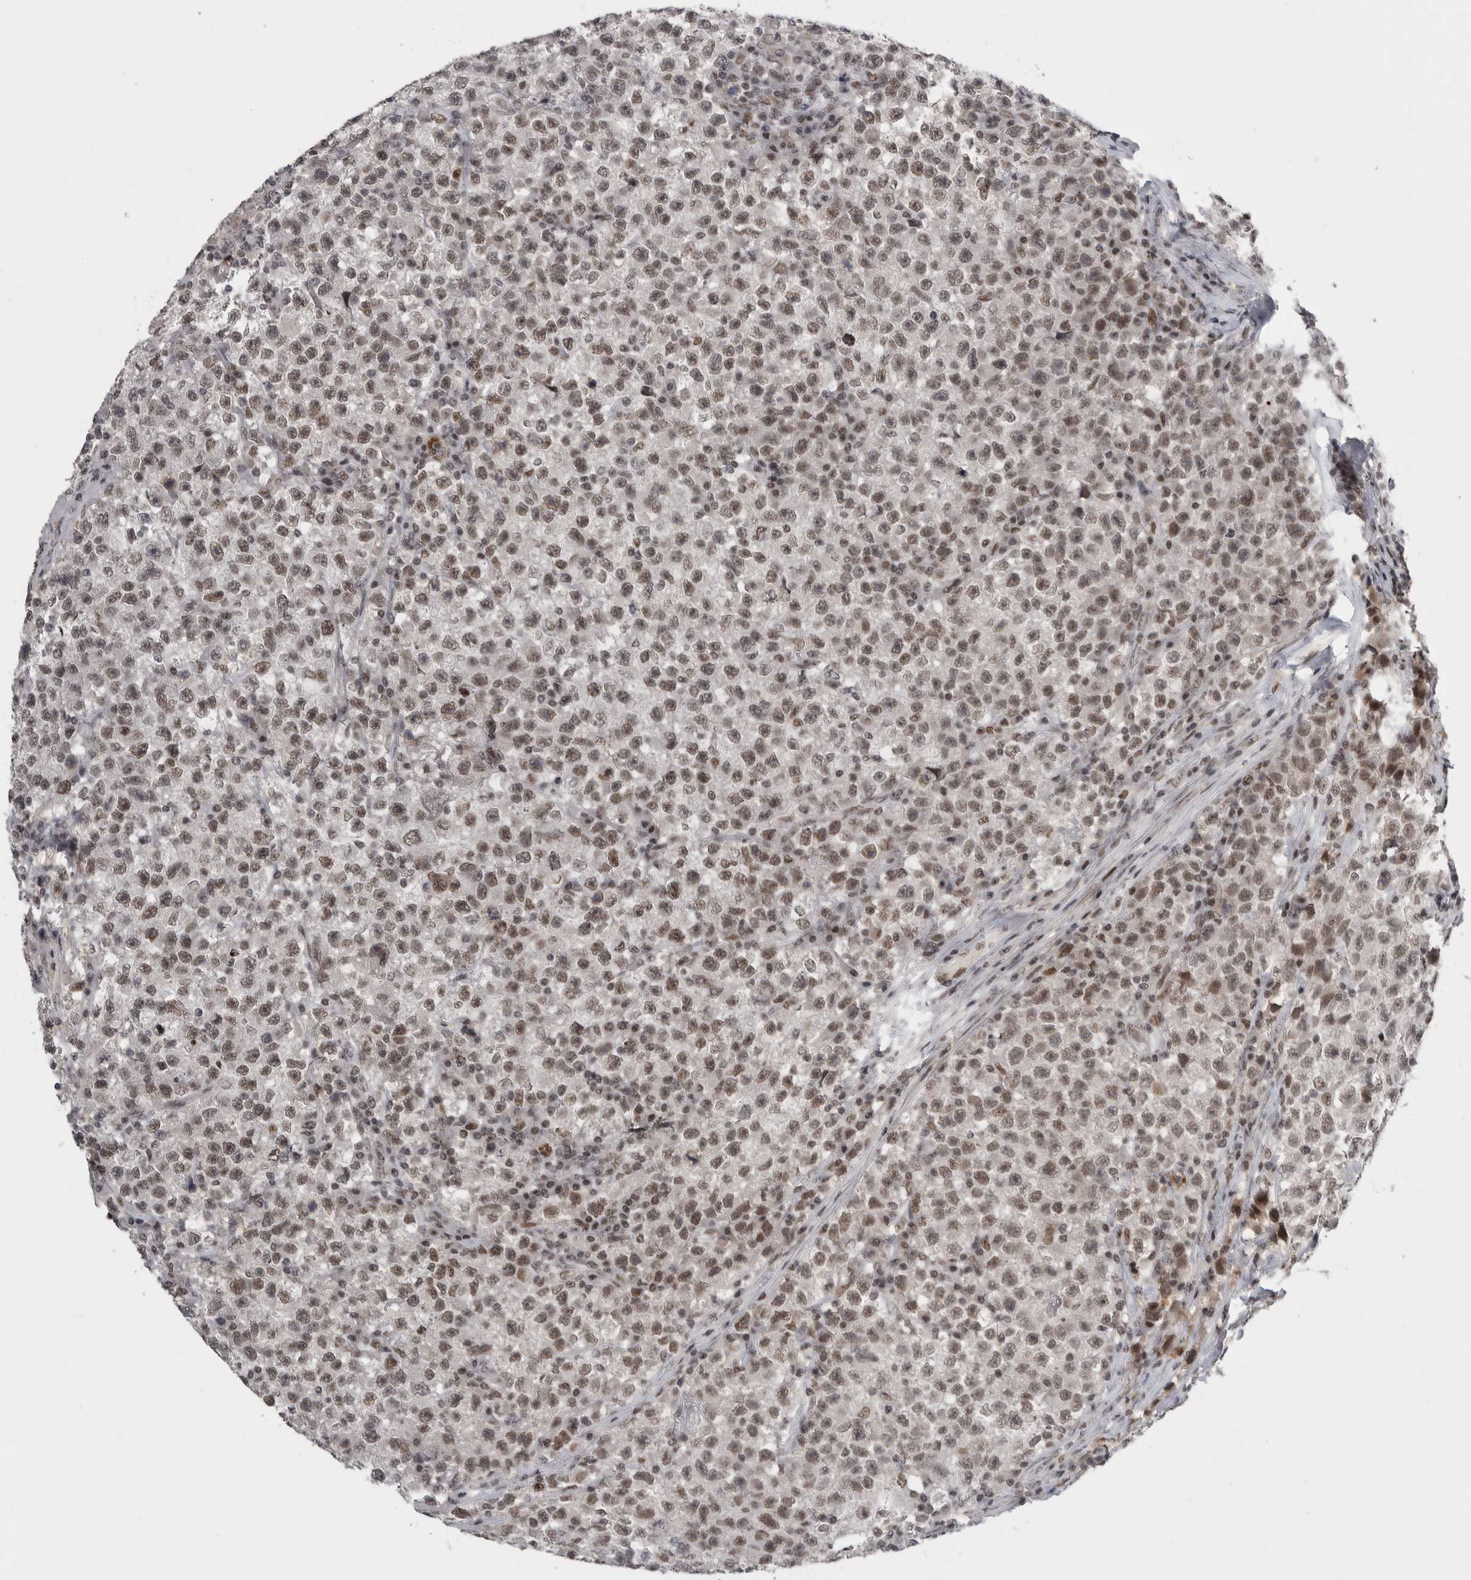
{"staining": {"intensity": "moderate", "quantity": ">75%", "location": "nuclear"}, "tissue": "testis cancer", "cell_type": "Tumor cells", "image_type": "cancer", "snomed": [{"axis": "morphology", "description": "Seminoma, NOS"}, {"axis": "topography", "description": "Testis"}], "caption": "Immunohistochemistry photomicrograph of human seminoma (testis) stained for a protein (brown), which shows medium levels of moderate nuclear staining in about >75% of tumor cells.", "gene": "POU5F1", "patient": {"sex": "male", "age": 22}}